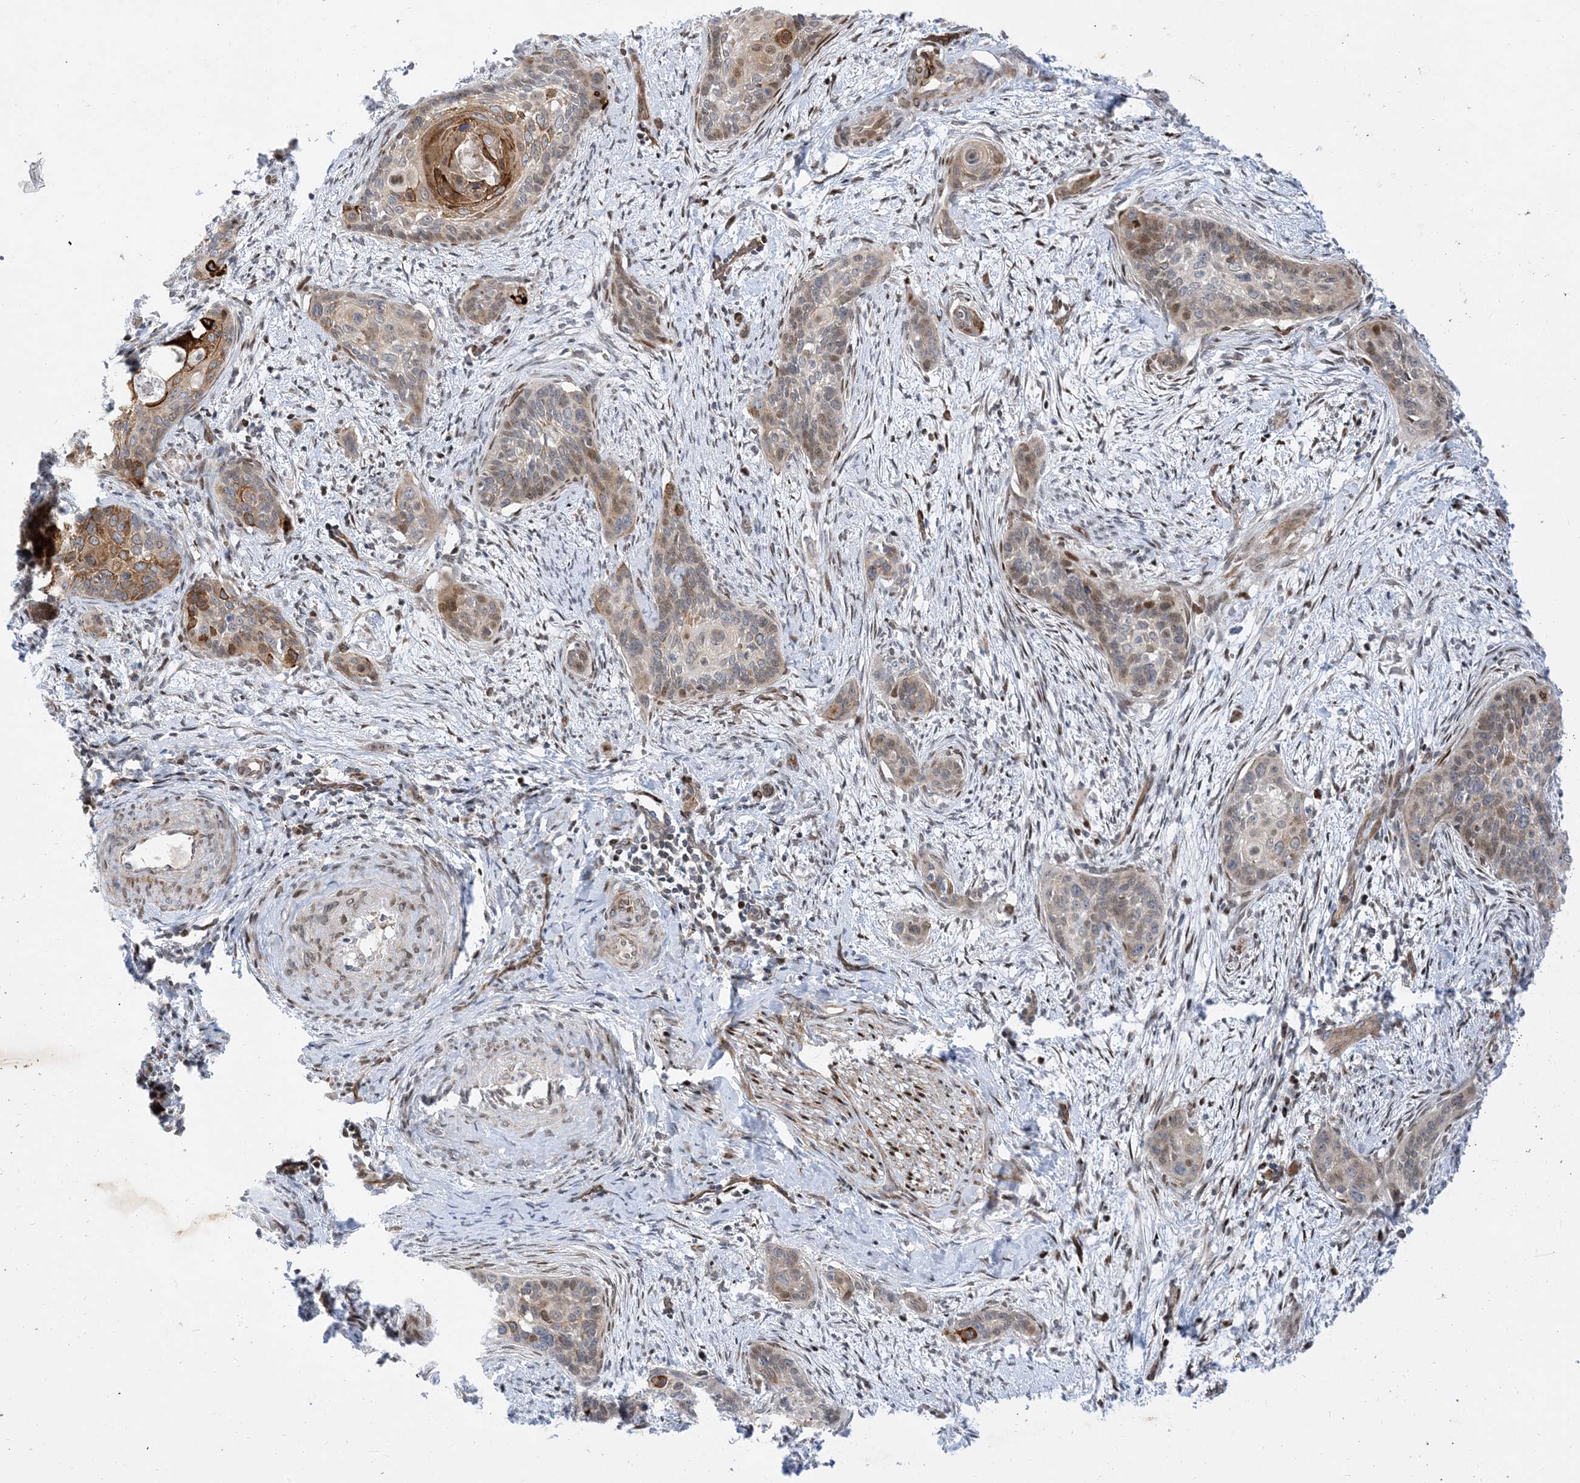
{"staining": {"intensity": "strong", "quantity": "<25%", "location": "cytoplasmic/membranous,nuclear"}, "tissue": "cervical cancer", "cell_type": "Tumor cells", "image_type": "cancer", "snomed": [{"axis": "morphology", "description": "Squamous cell carcinoma, NOS"}, {"axis": "topography", "description": "Cervix"}], "caption": "There is medium levels of strong cytoplasmic/membranous and nuclear expression in tumor cells of squamous cell carcinoma (cervical), as demonstrated by immunohistochemical staining (brown color).", "gene": "TYSND1", "patient": {"sex": "female", "age": 33}}